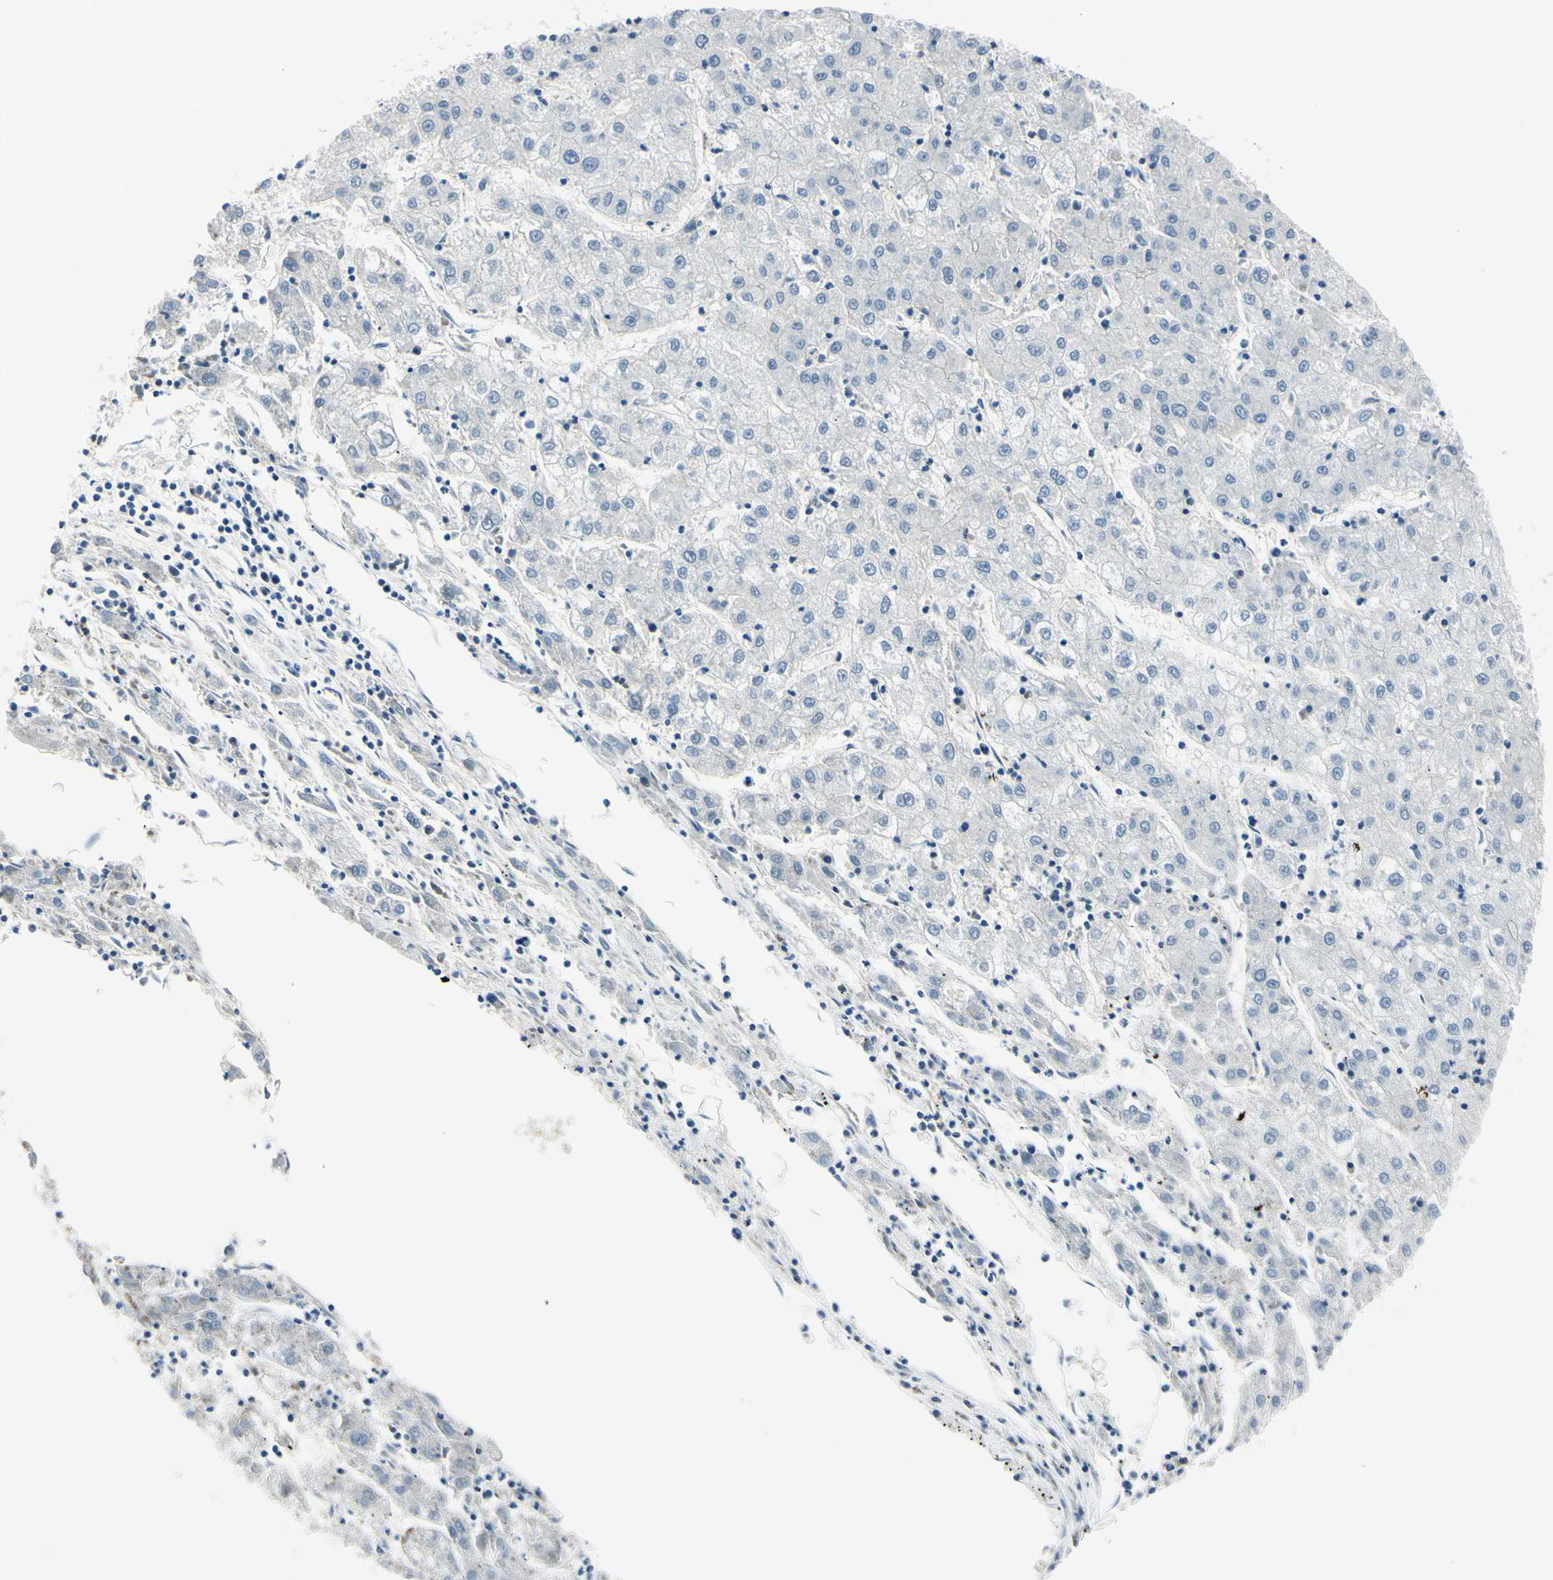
{"staining": {"intensity": "negative", "quantity": "none", "location": "none"}, "tissue": "liver cancer", "cell_type": "Tumor cells", "image_type": "cancer", "snomed": [{"axis": "morphology", "description": "Carcinoma, Hepatocellular, NOS"}, {"axis": "topography", "description": "Liver"}], "caption": "The immunohistochemistry micrograph has no significant expression in tumor cells of hepatocellular carcinoma (liver) tissue.", "gene": "ASB9", "patient": {"sex": "male", "age": 72}}